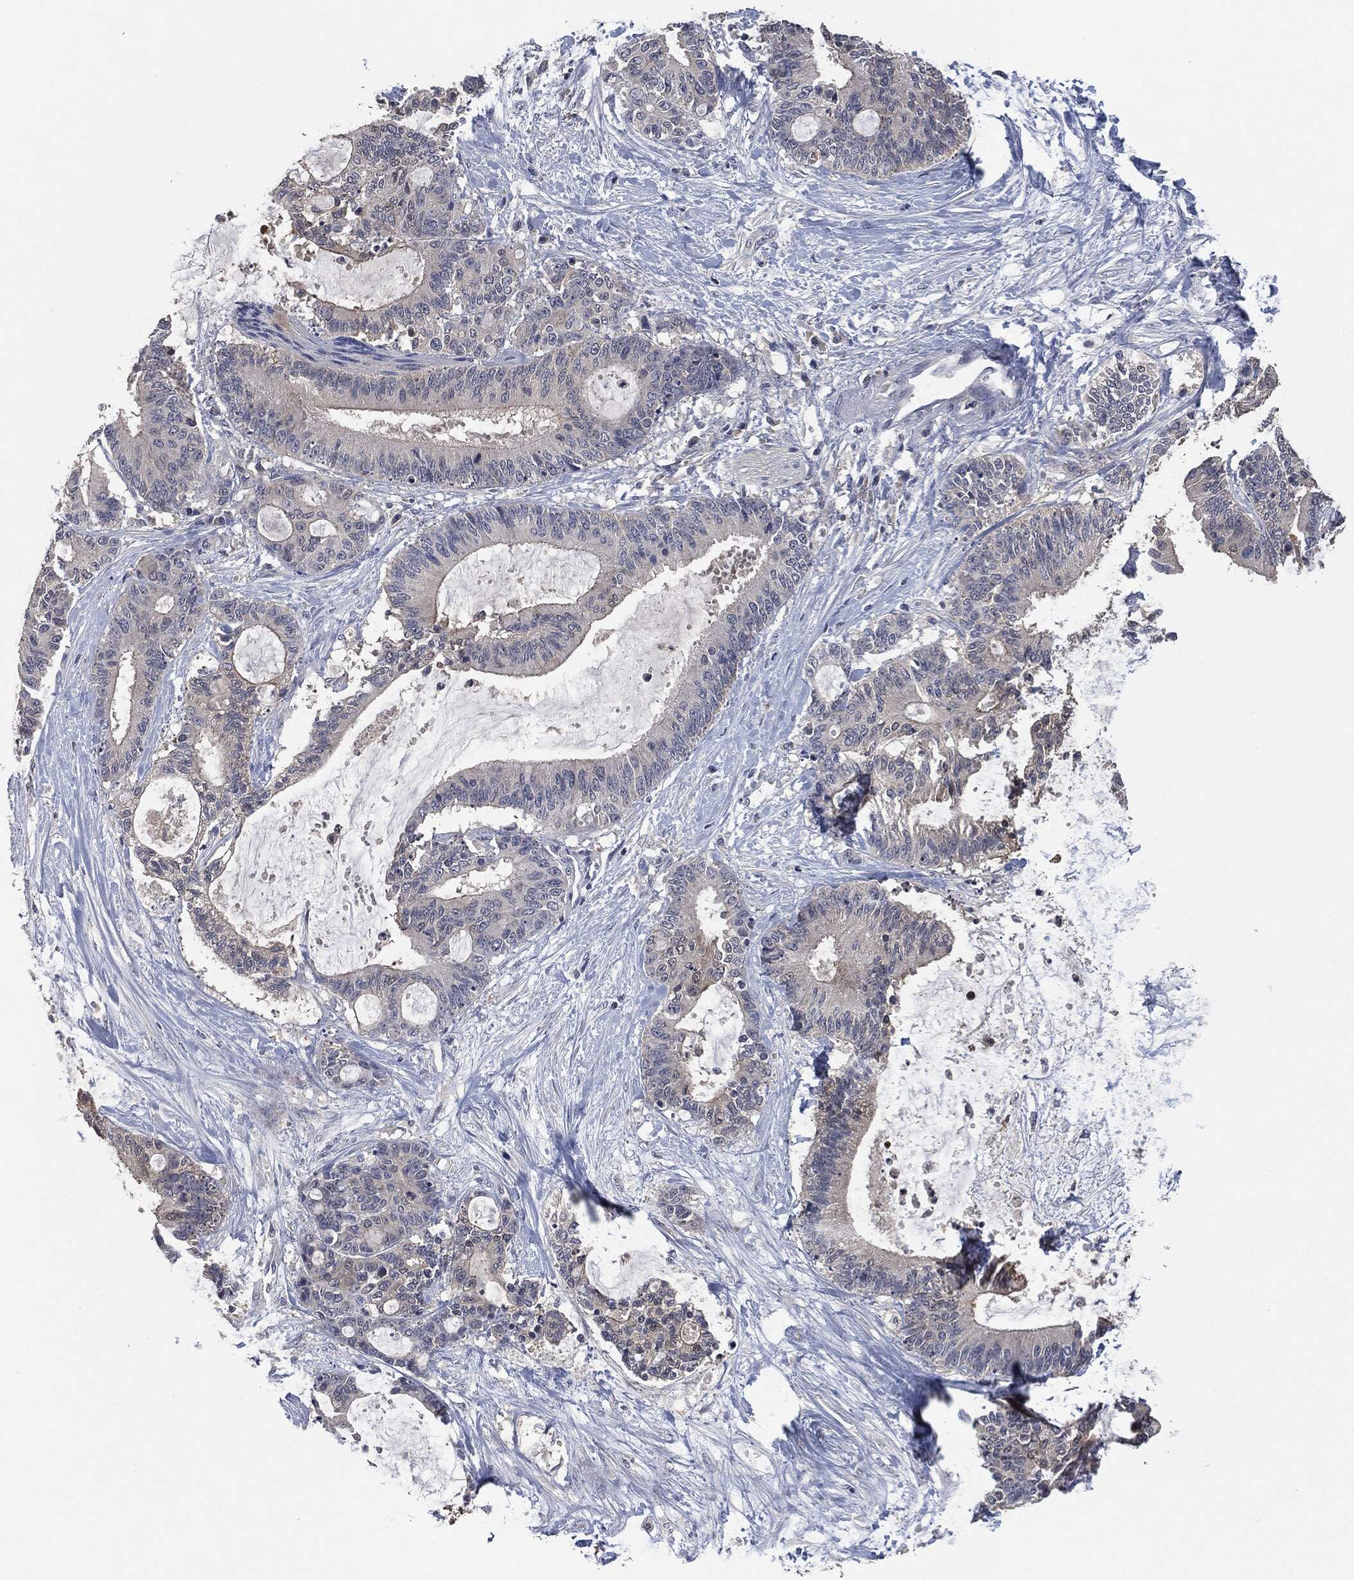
{"staining": {"intensity": "negative", "quantity": "none", "location": "none"}, "tissue": "liver cancer", "cell_type": "Tumor cells", "image_type": "cancer", "snomed": [{"axis": "morphology", "description": "Cholangiocarcinoma"}, {"axis": "topography", "description": "Liver"}], "caption": "Liver cancer (cholangiocarcinoma) stained for a protein using immunohistochemistry (IHC) demonstrates no expression tumor cells.", "gene": "IL1RN", "patient": {"sex": "female", "age": 73}}